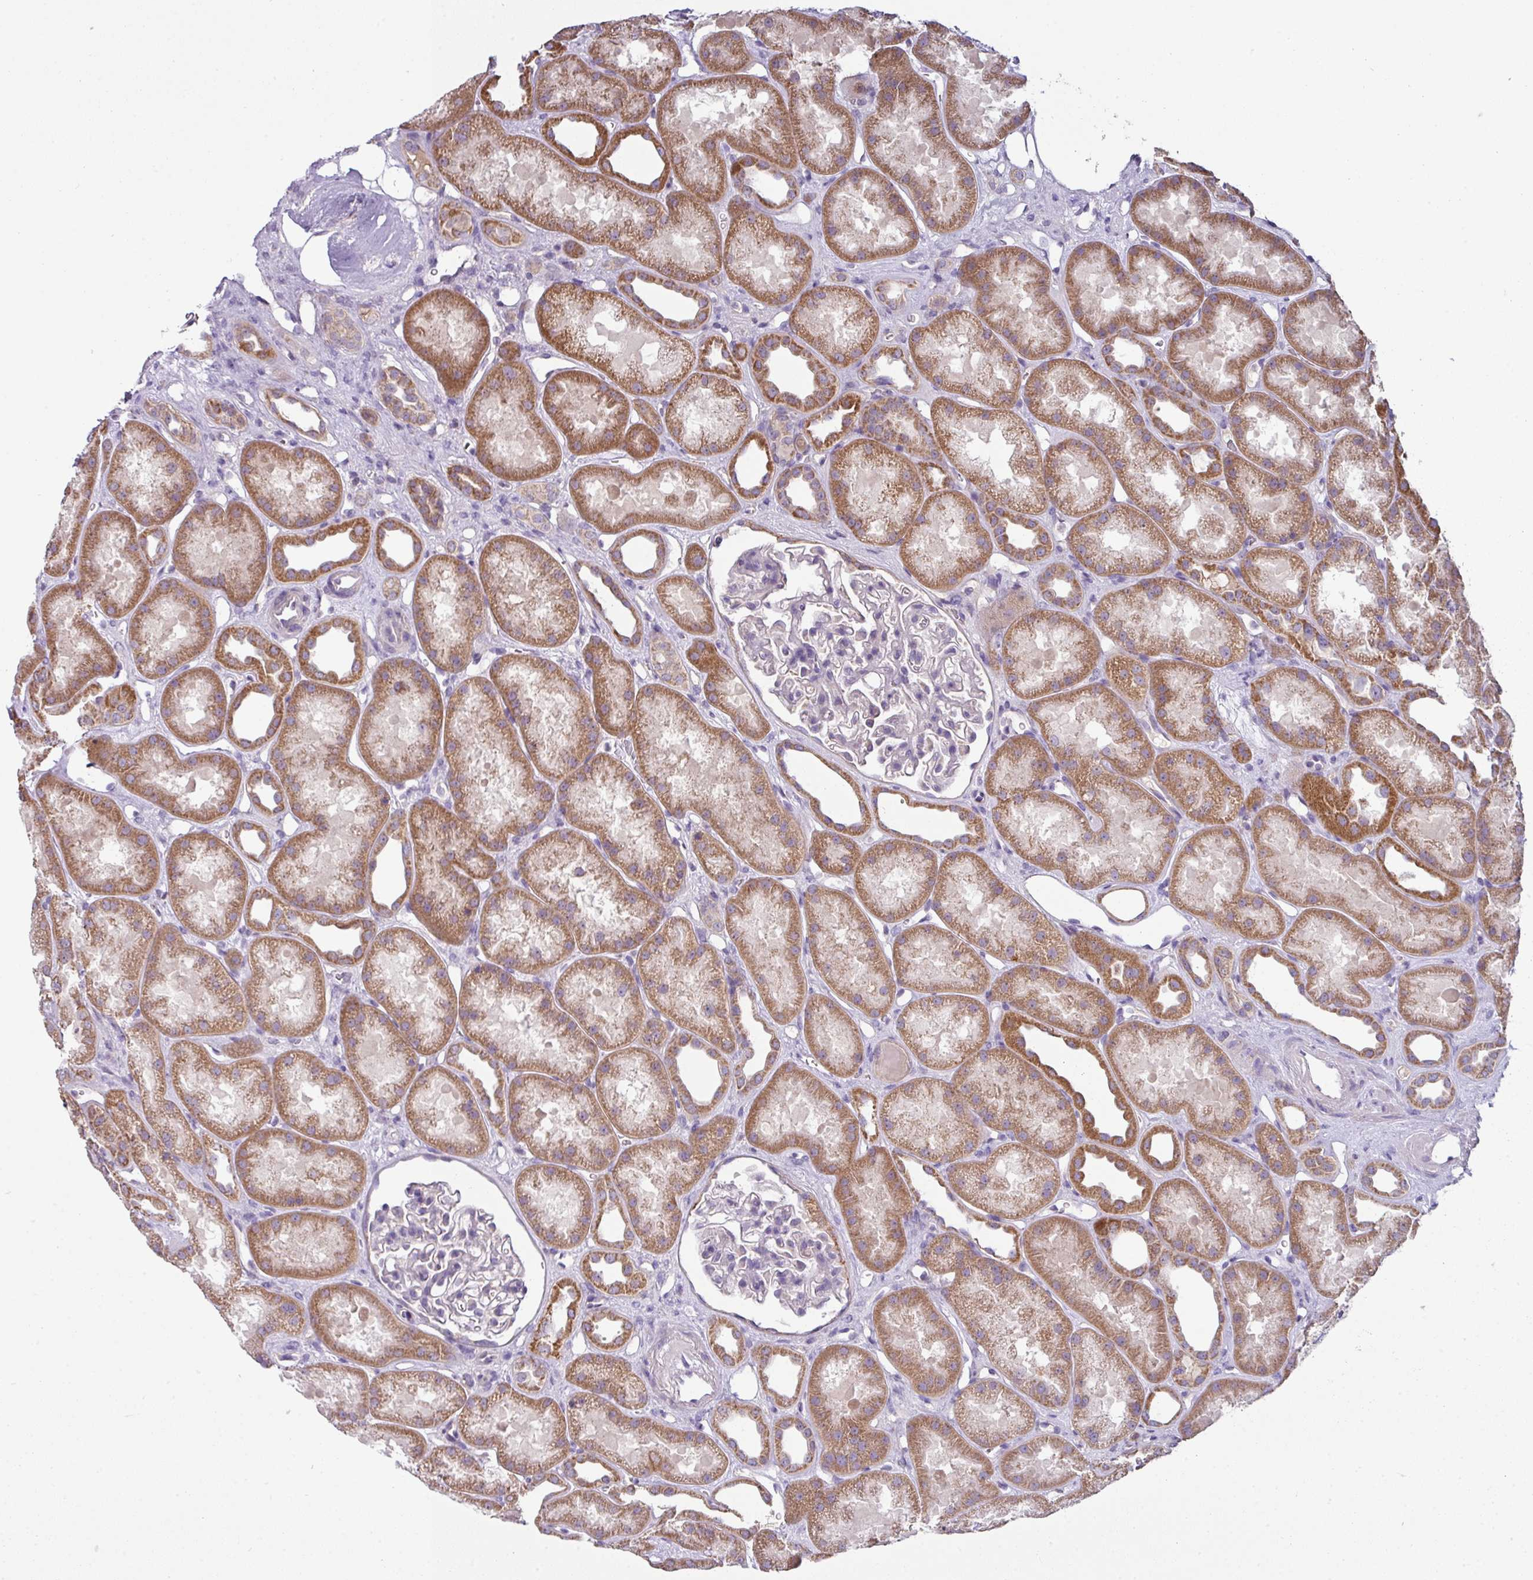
{"staining": {"intensity": "negative", "quantity": "none", "location": "none"}, "tissue": "kidney", "cell_type": "Cells in glomeruli", "image_type": "normal", "snomed": [{"axis": "morphology", "description": "Normal tissue, NOS"}, {"axis": "topography", "description": "Kidney"}], "caption": "Immunohistochemistry (IHC) of normal human kidney demonstrates no positivity in cells in glomeruli.", "gene": "LRRC9", "patient": {"sex": "male", "age": 61}}